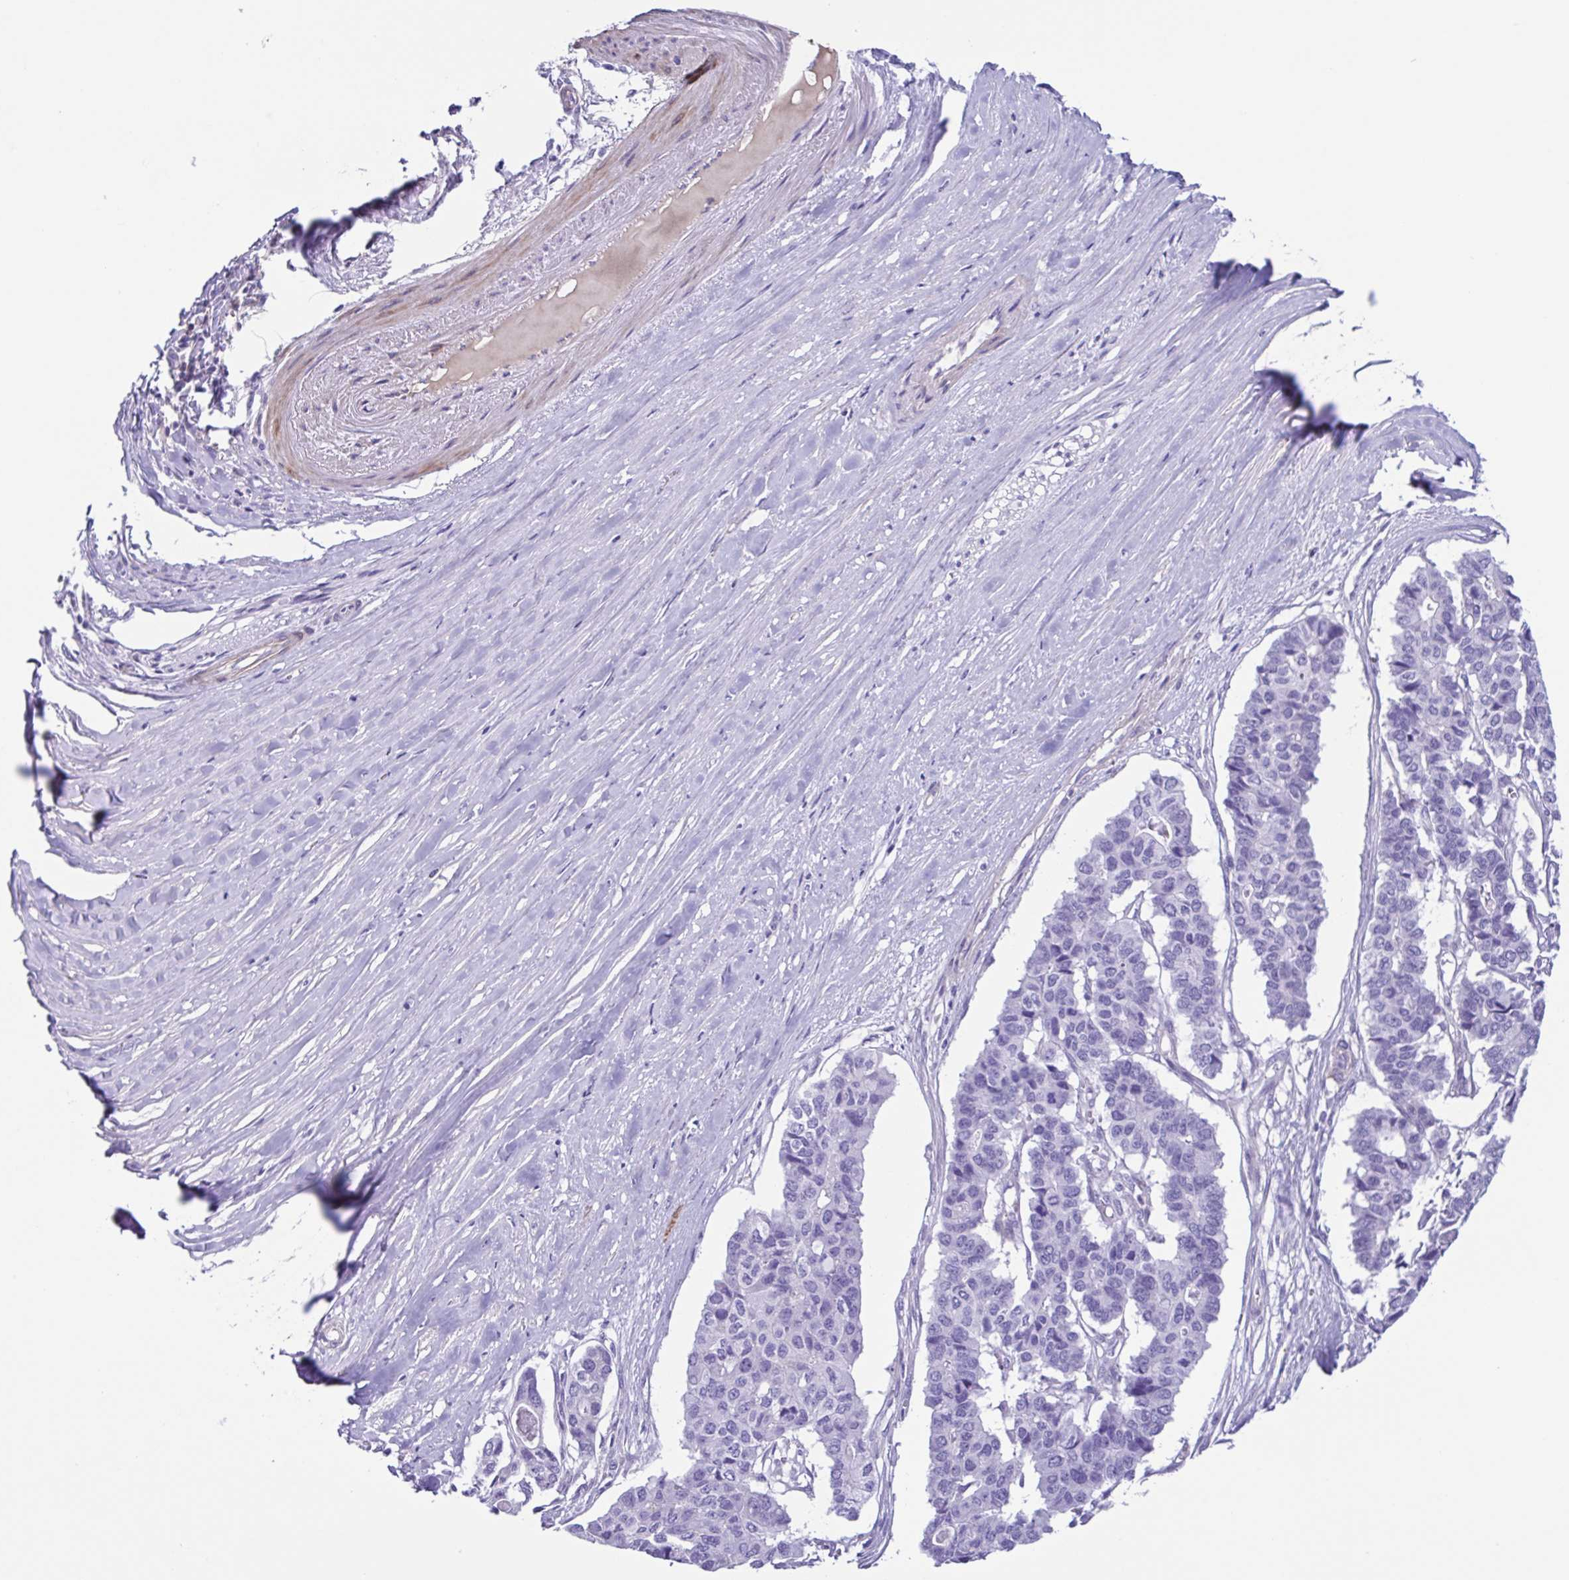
{"staining": {"intensity": "negative", "quantity": "none", "location": "none"}, "tissue": "pancreatic cancer", "cell_type": "Tumor cells", "image_type": "cancer", "snomed": [{"axis": "morphology", "description": "Adenocarcinoma, NOS"}, {"axis": "topography", "description": "Pancreas"}], "caption": "The immunohistochemistry image has no significant staining in tumor cells of pancreatic cancer (adenocarcinoma) tissue.", "gene": "CYP11B1", "patient": {"sex": "male", "age": 50}}